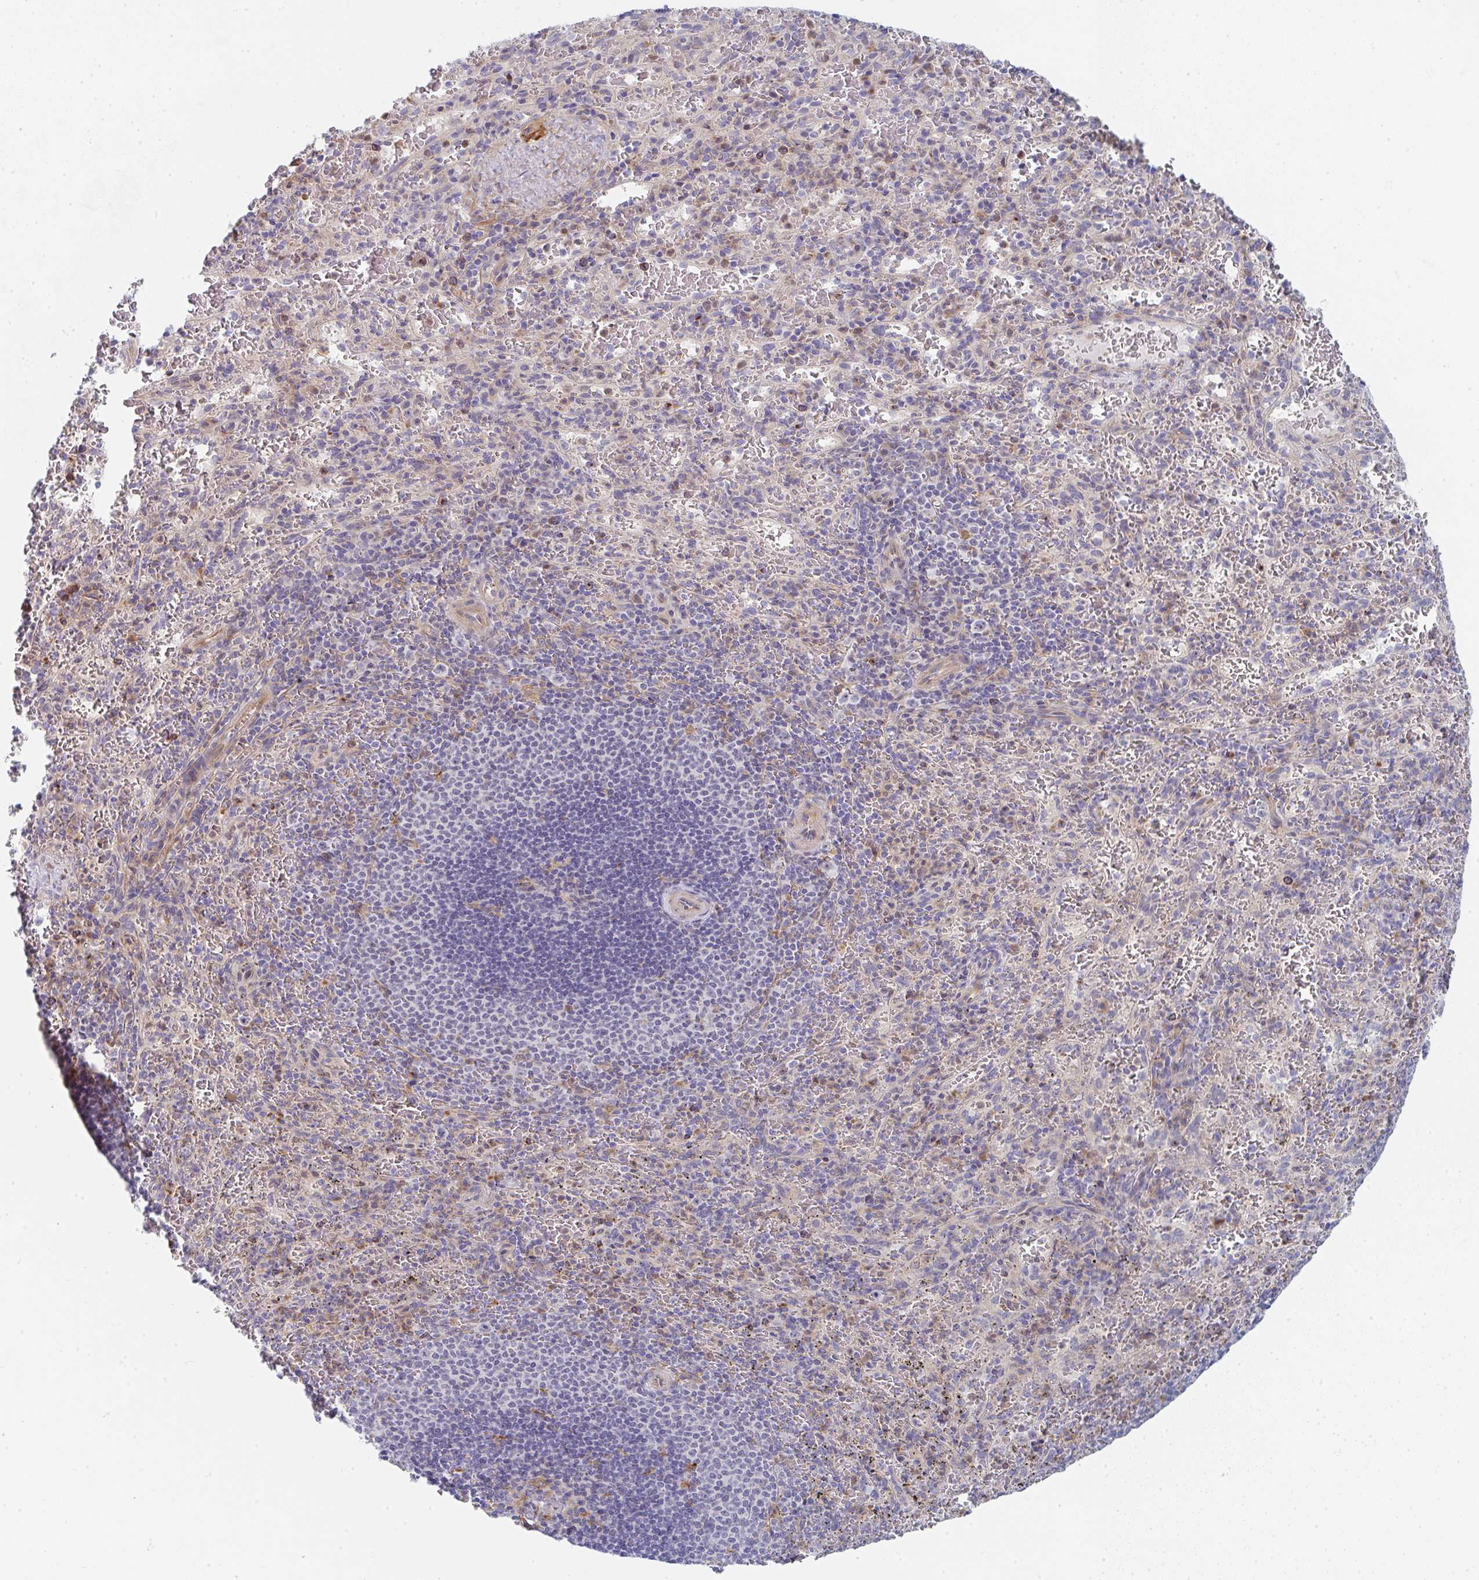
{"staining": {"intensity": "moderate", "quantity": "<25%", "location": "cytoplasmic/membranous"}, "tissue": "spleen", "cell_type": "Cells in red pulp", "image_type": "normal", "snomed": [{"axis": "morphology", "description": "Normal tissue, NOS"}, {"axis": "topography", "description": "Spleen"}], "caption": "Moderate cytoplasmic/membranous expression is present in approximately <25% of cells in red pulp in unremarkable spleen.", "gene": "KLHL33", "patient": {"sex": "male", "age": 57}}